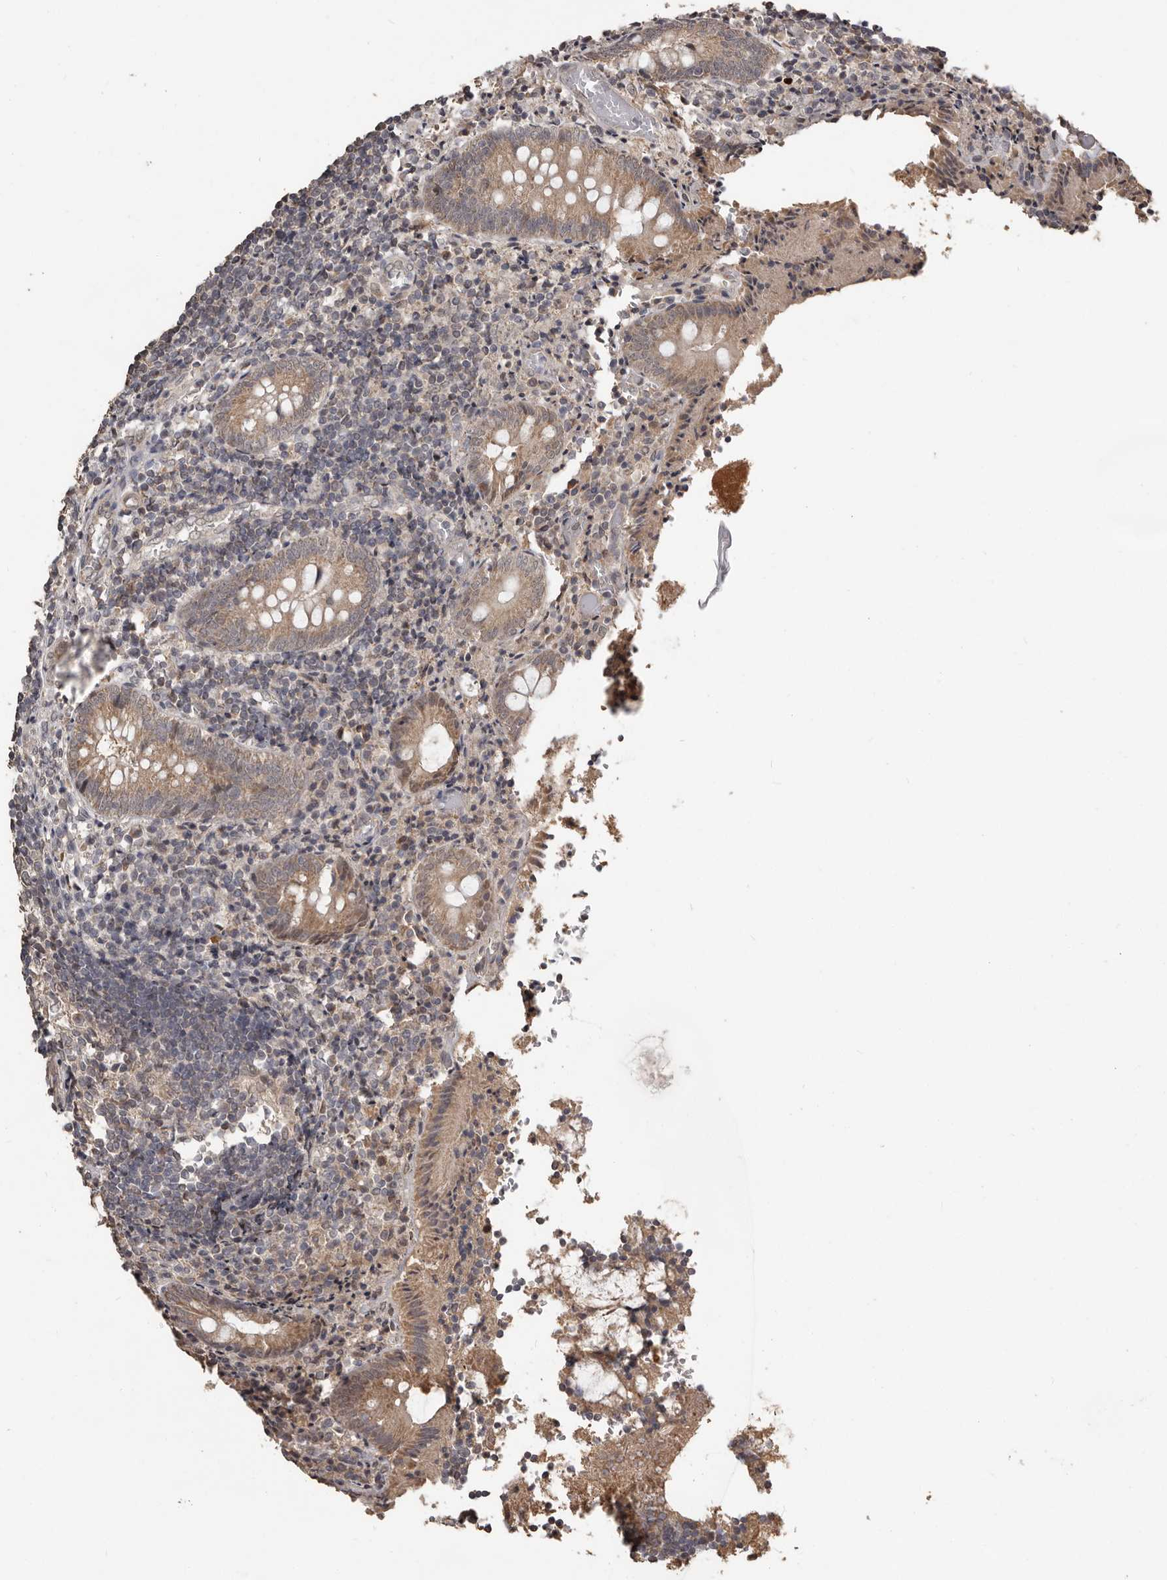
{"staining": {"intensity": "moderate", "quantity": ">75%", "location": "cytoplasmic/membranous"}, "tissue": "appendix", "cell_type": "Glandular cells", "image_type": "normal", "snomed": [{"axis": "morphology", "description": "Normal tissue, NOS"}, {"axis": "topography", "description": "Appendix"}], "caption": "Immunohistochemistry (IHC) micrograph of benign appendix: appendix stained using immunohistochemistry (IHC) shows medium levels of moderate protein expression localized specifically in the cytoplasmic/membranous of glandular cells, appearing as a cytoplasmic/membranous brown color.", "gene": "ZFP14", "patient": {"sex": "female", "age": 17}}